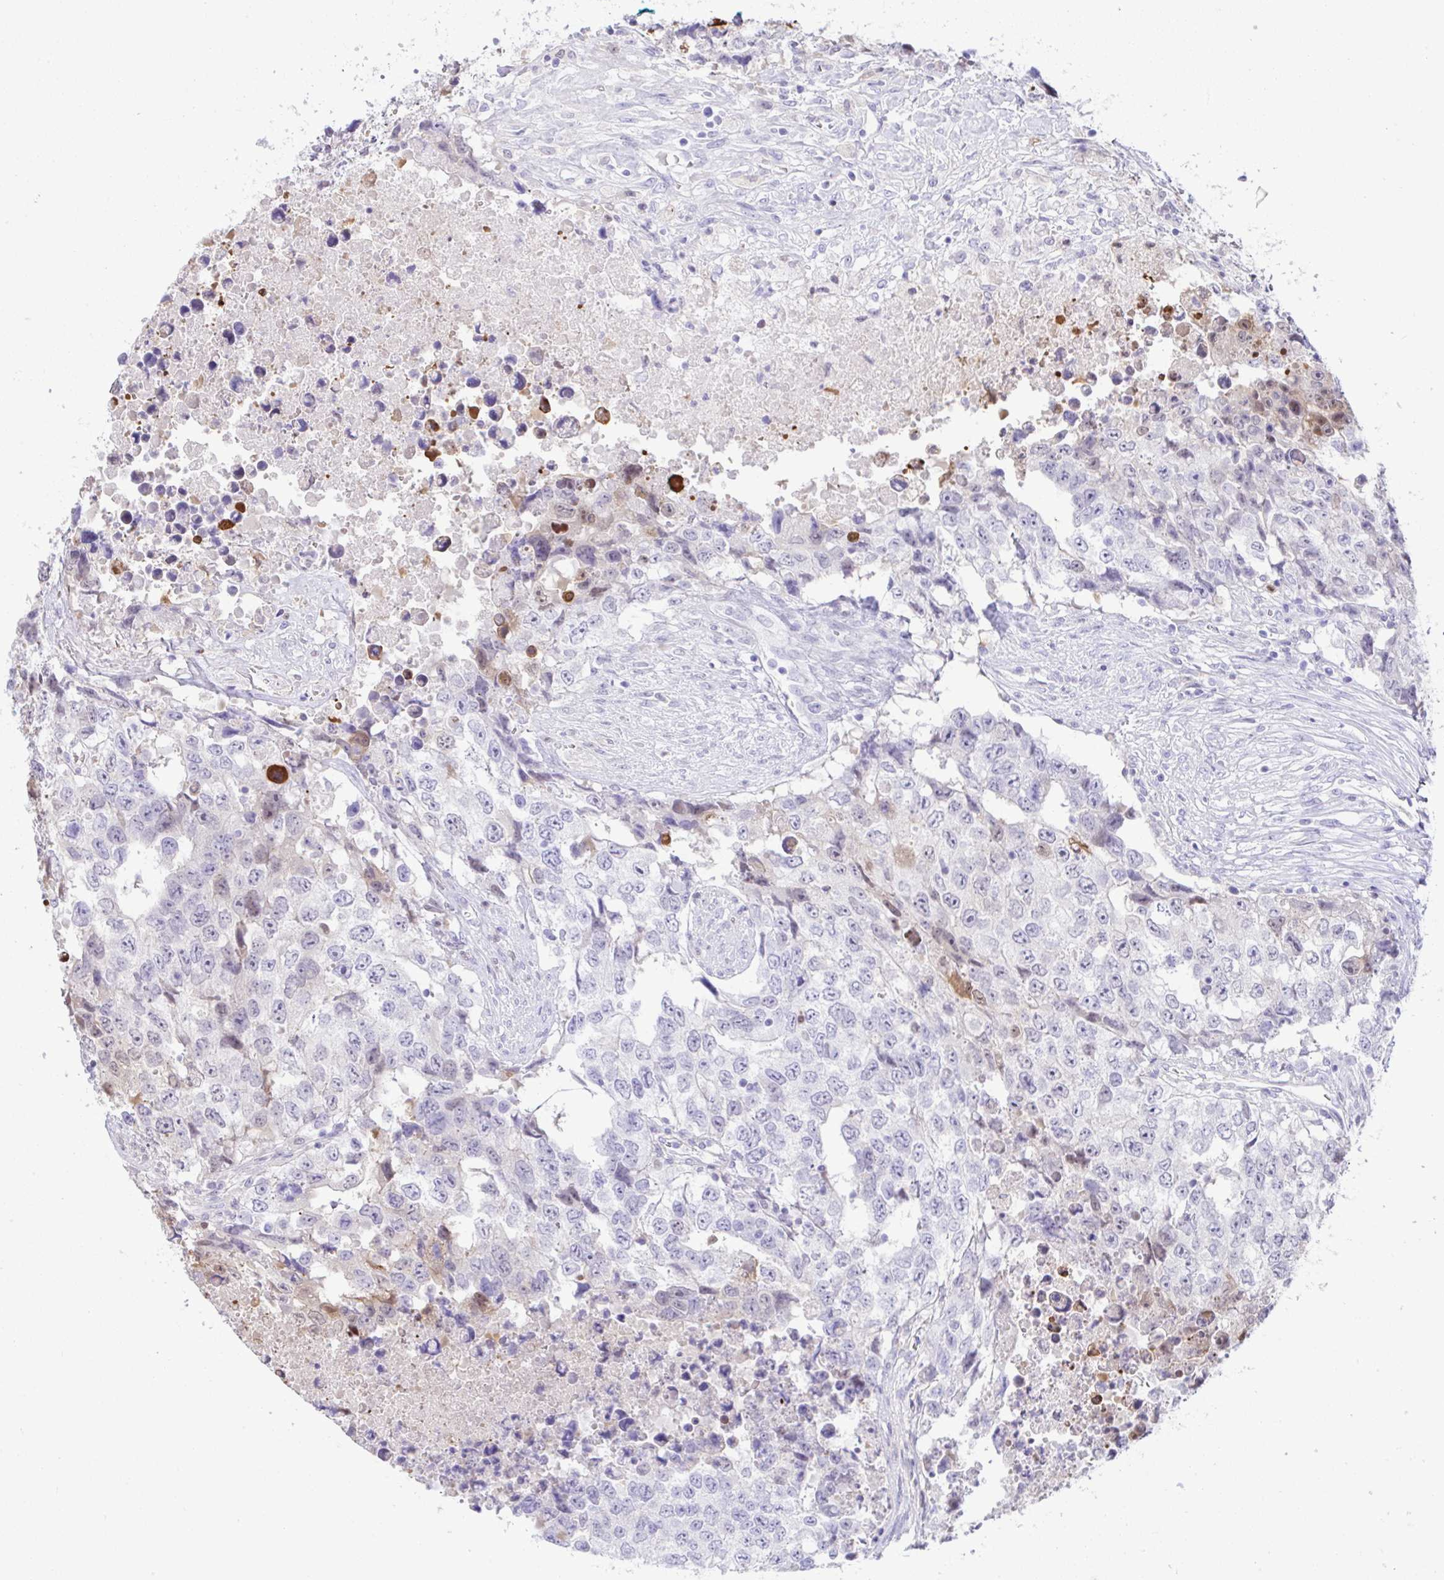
{"staining": {"intensity": "weak", "quantity": "<25%", "location": "cytoplasmic/membranous,nuclear"}, "tissue": "testis cancer", "cell_type": "Tumor cells", "image_type": "cancer", "snomed": [{"axis": "morphology", "description": "Carcinoma, Embryonal, NOS"}, {"axis": "topography", "description": "Testis"}], "caption": "Immunohistochemistry (IHC) of human testis embryonal carcinoma demonstrates no positivity in tumor cells. (IHC, brightfield microscopy, high magnification).", "gene": "ZNF485", "patient": {"sex": "male", "age": 24}}